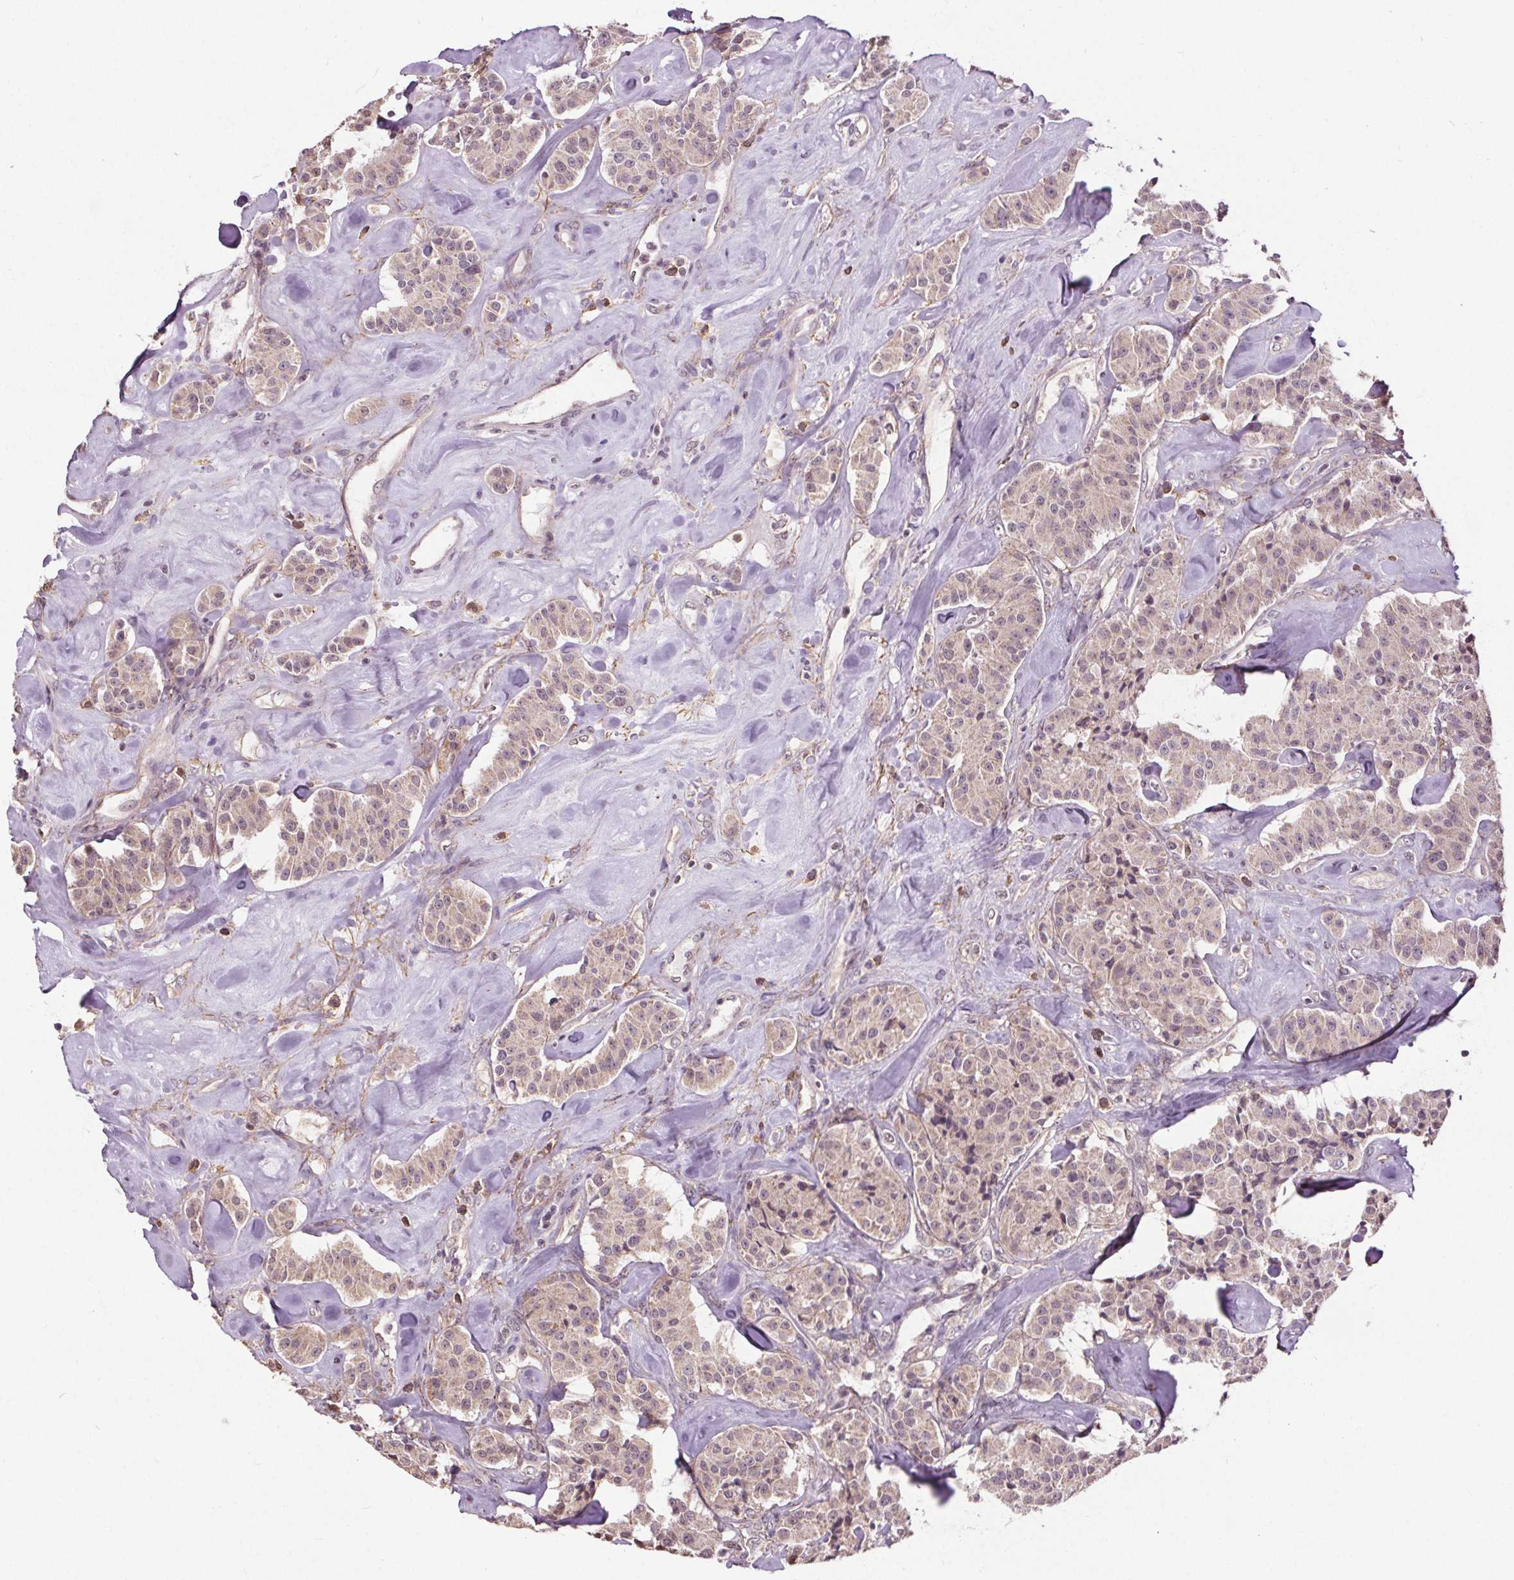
{"staining": {"intensity": "negative", "quantity": "none", "location": "none"}, "tissue": "carcinoid", "cell_type": "Tumor cells", "image_type": "cancer", "snomed": [{"axis": "morphology", "description": "Carcinoid, malignant, NOS"}, {"axis": "topography", "description": "Pancreas"}], "caption": "Immunohistochemical staining of malignant carcinoid reveals no significant staining in tumor cells. (DAB (3,3'-diaminobenzidine) immunohistochemistry with hematoxylin counter stain).", "gene": "KIAA0232", "patient": {"sex": "male", "age": 41}}